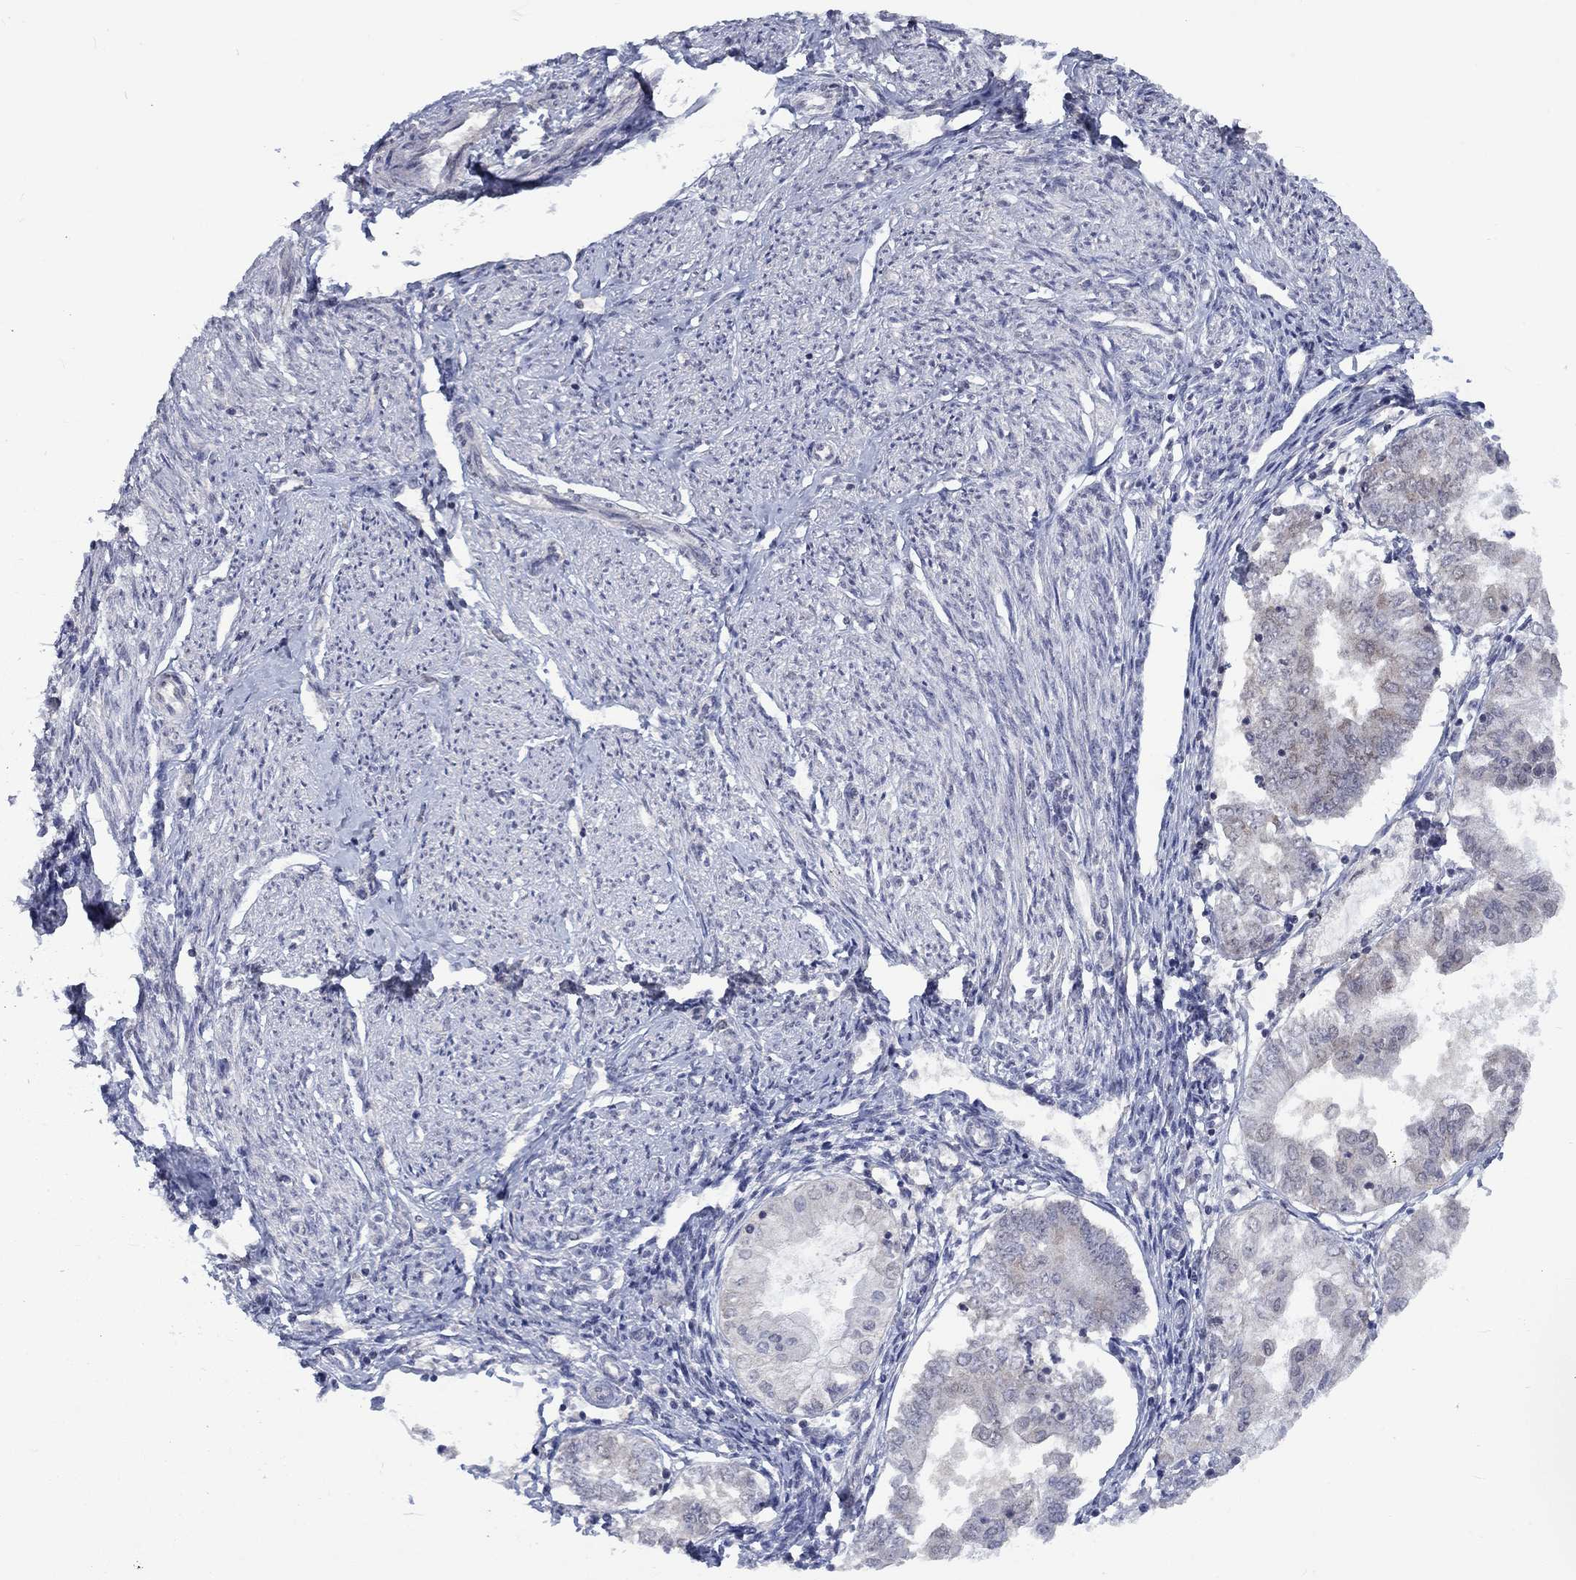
{"staining": {"intensity": "negative", "quantity": "none", "location": "none"}, "tissue": "endometrial cancer", "cell_type": "Tumor cells", "image_type": "cancer", "snomed": [{"axis": "morphology", "description": "Adenocarcinoma, NOS"}, {"axis": "topography", "description": "Endometrium"}], "caption": "DAB (3,3'-diaminobenzidine) immunohistochemical staining of endometrial adenocarcinoma displays no significant positivity in tumor cells.", "gene": "SPATA33", "patient": {"sex": "female", "age": 68}}